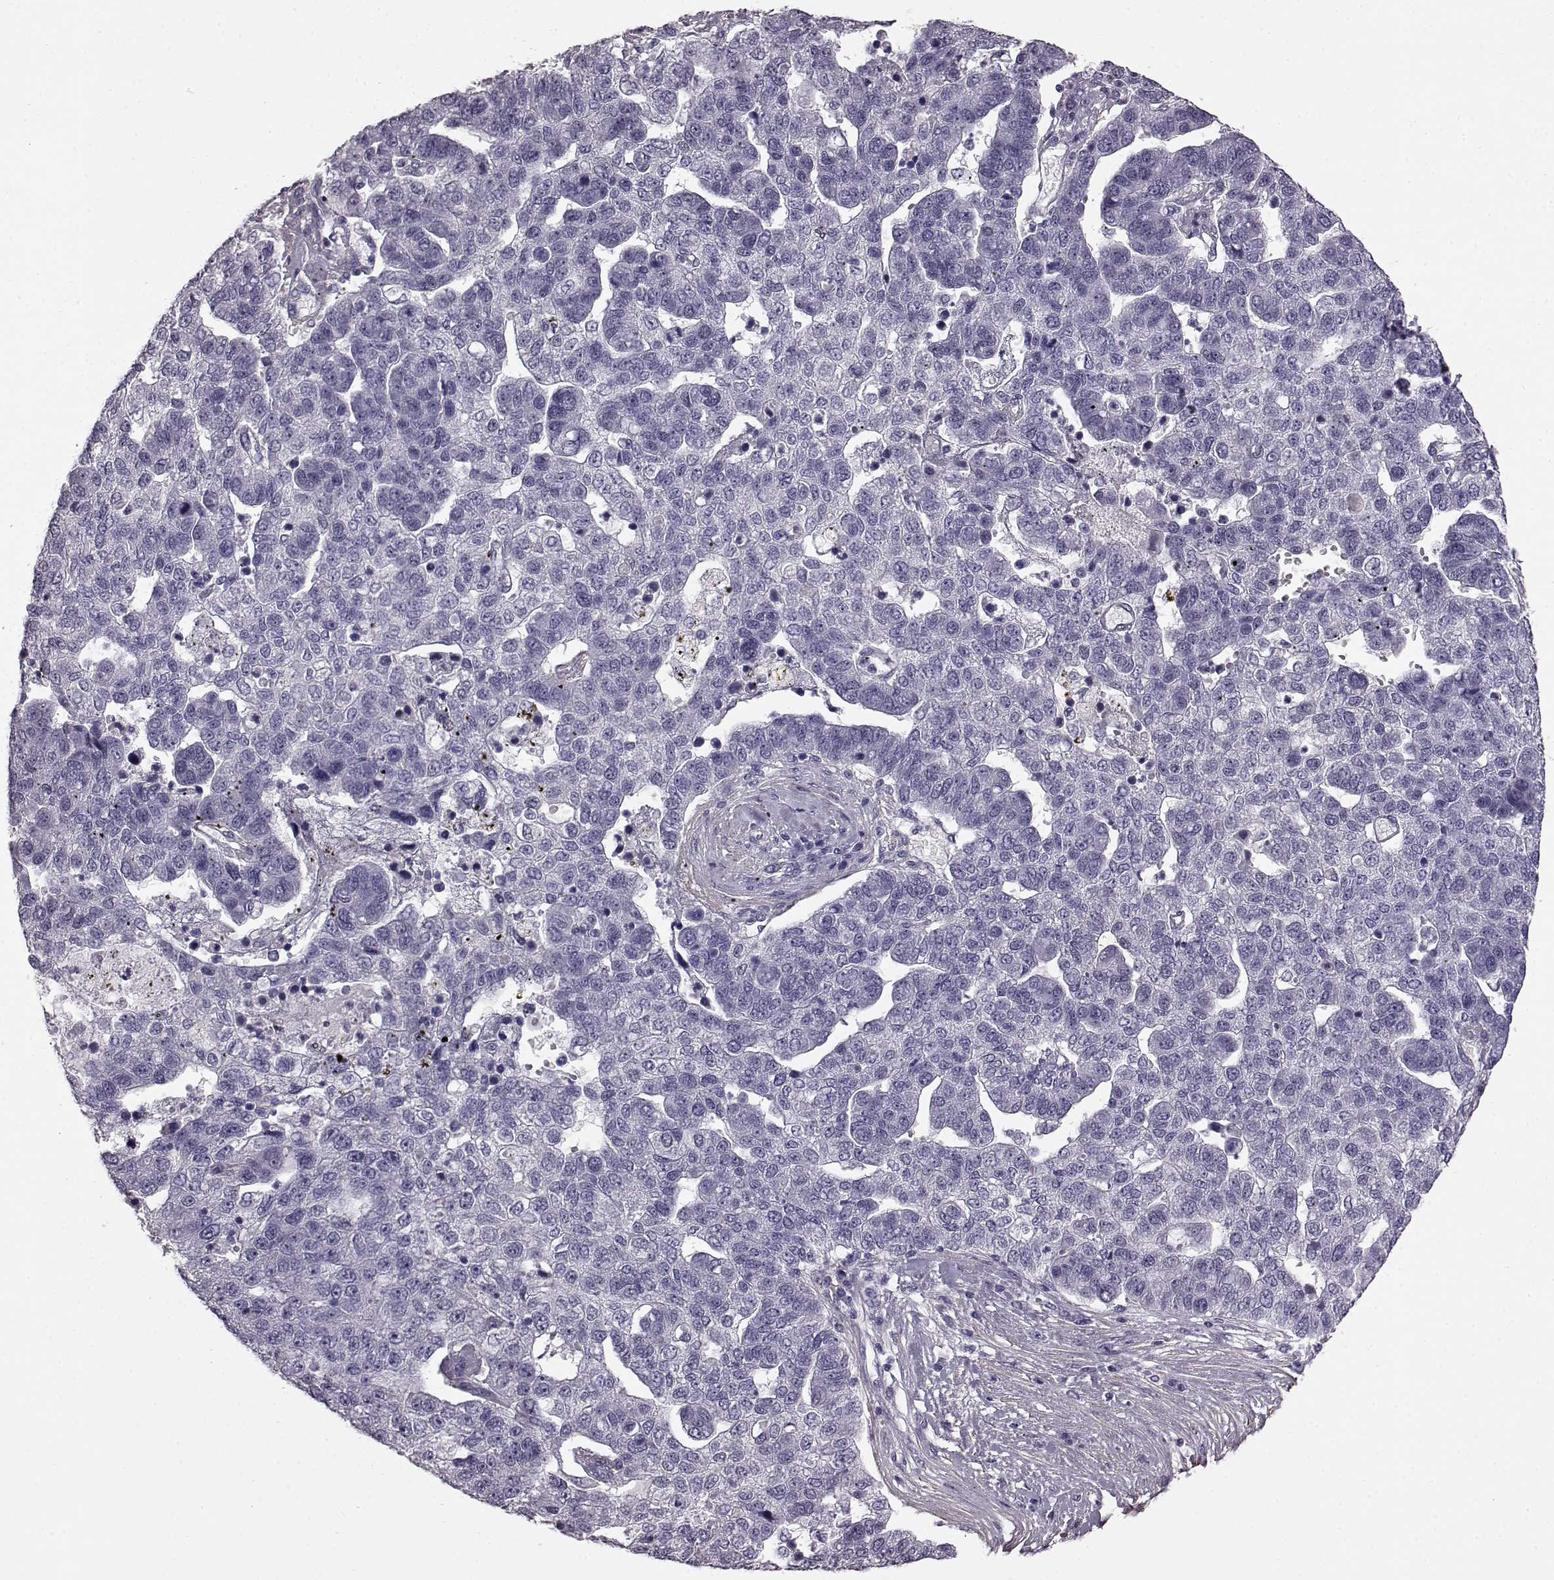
{"staining": {"intensity": "negative", "quantity": "none", "location": "none"}, "tissue": "pancreatic cancer", "cell_type": "Tumor cells", "image_type": "cancer", "snomed": [{"axis": "morphology", "description": "Adenocarcinoma, NOS"}, {"axis": "topography", "description": "Pancreas"}], "caption": "Immunohistochemistry of human pancreatic cancer exhibits no positivity in tumor cells. (DAB immunohistochemistry (IHC) visualized using brightfield microscopy, high magnification).", "gene": "SLCO3A1", "patient": {"sex": "female", "age": 61}}